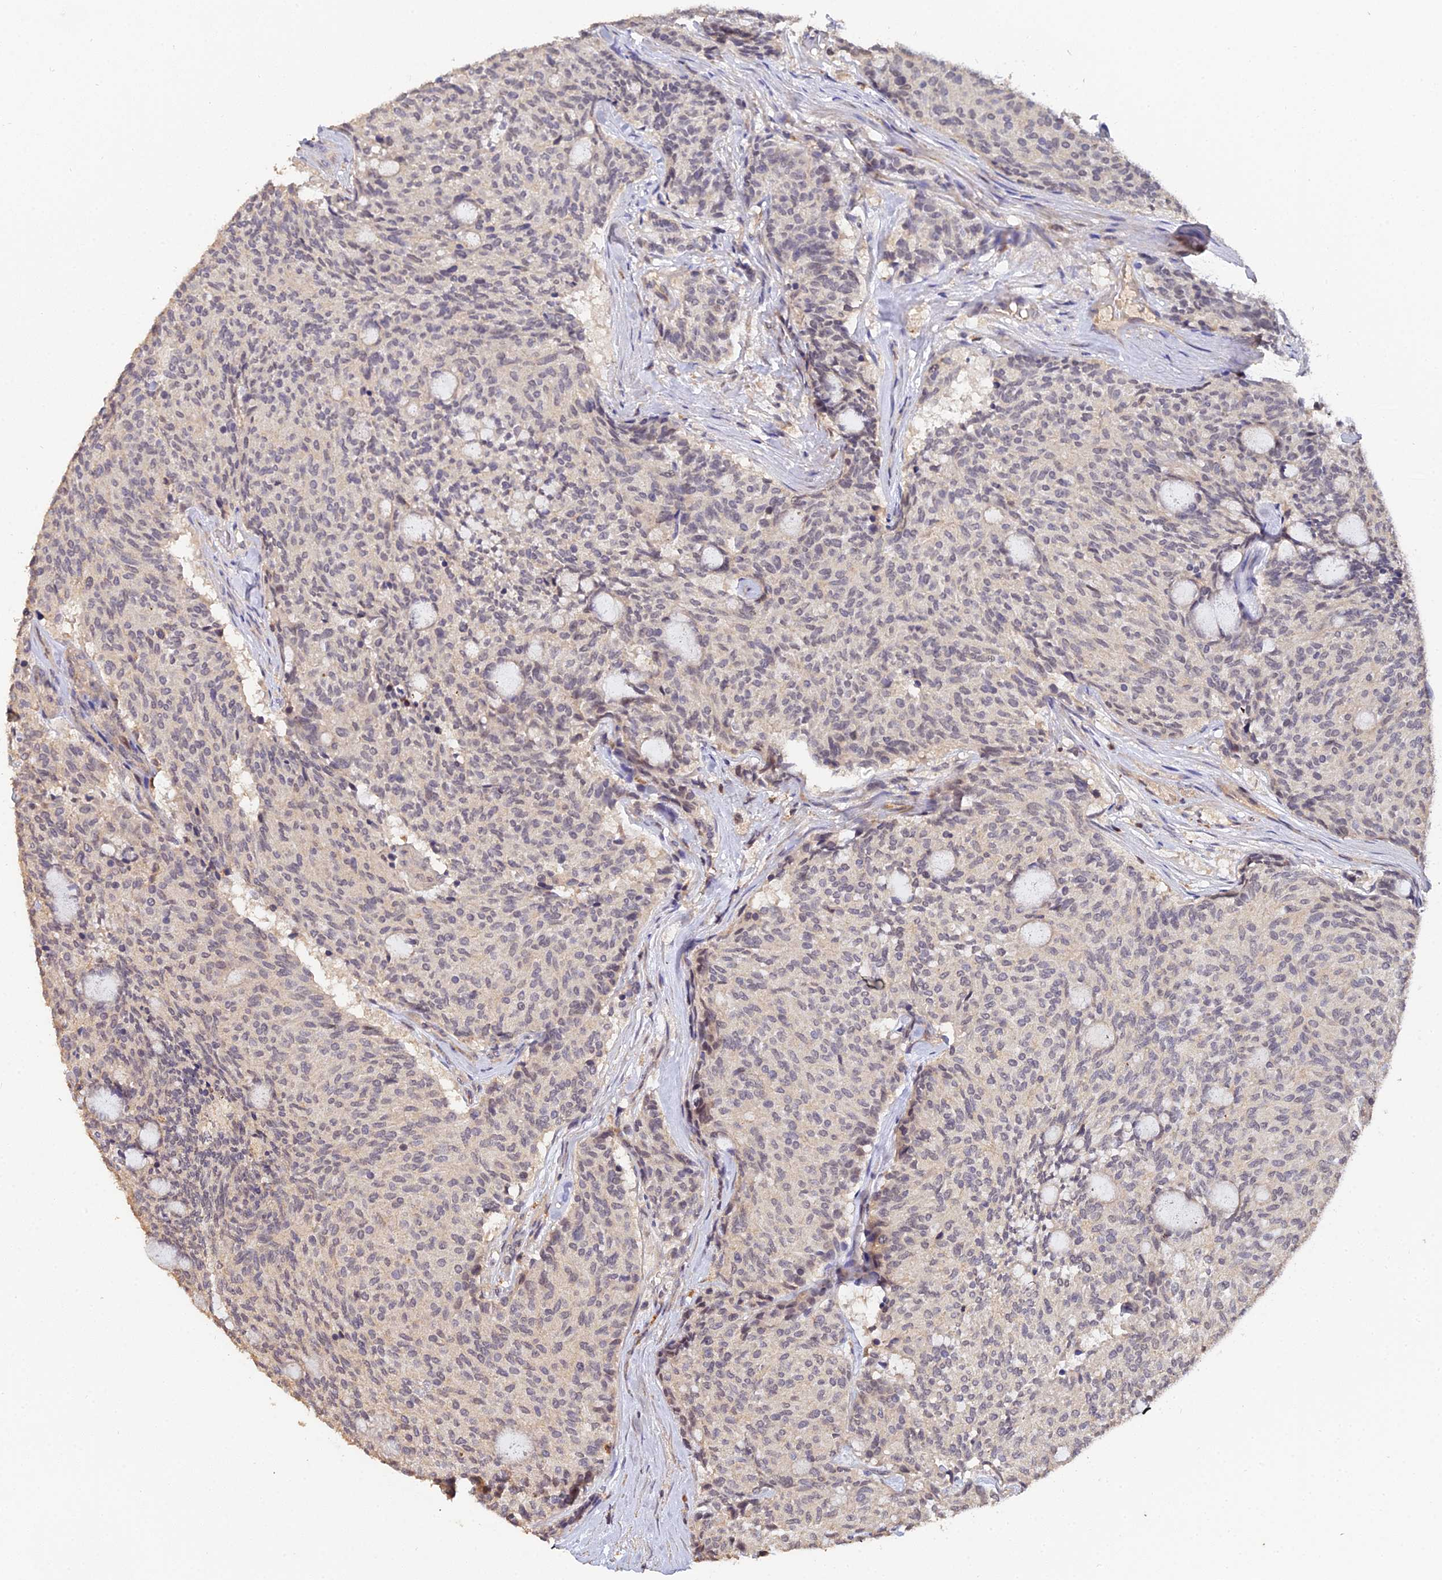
{"staining": {"intensity": "weak", "quantity": "25%-75%", "location": "nuclear"}, "tissue": "carcinoid", "cell_type": "Tumor cells", "image_type": "cancer", "snomed": [{"axis": "morphology", "description": "Carcinoid, malignant, NOS"}, {"axis": "topography", "description": "Pancreas"}], "caption": "Human carcinoid (malignant) stained with a protein marker demonstrates weak staining in tumor cells.", "gene": "LSM5", "patient": {"sex": "female", "age": 54}}